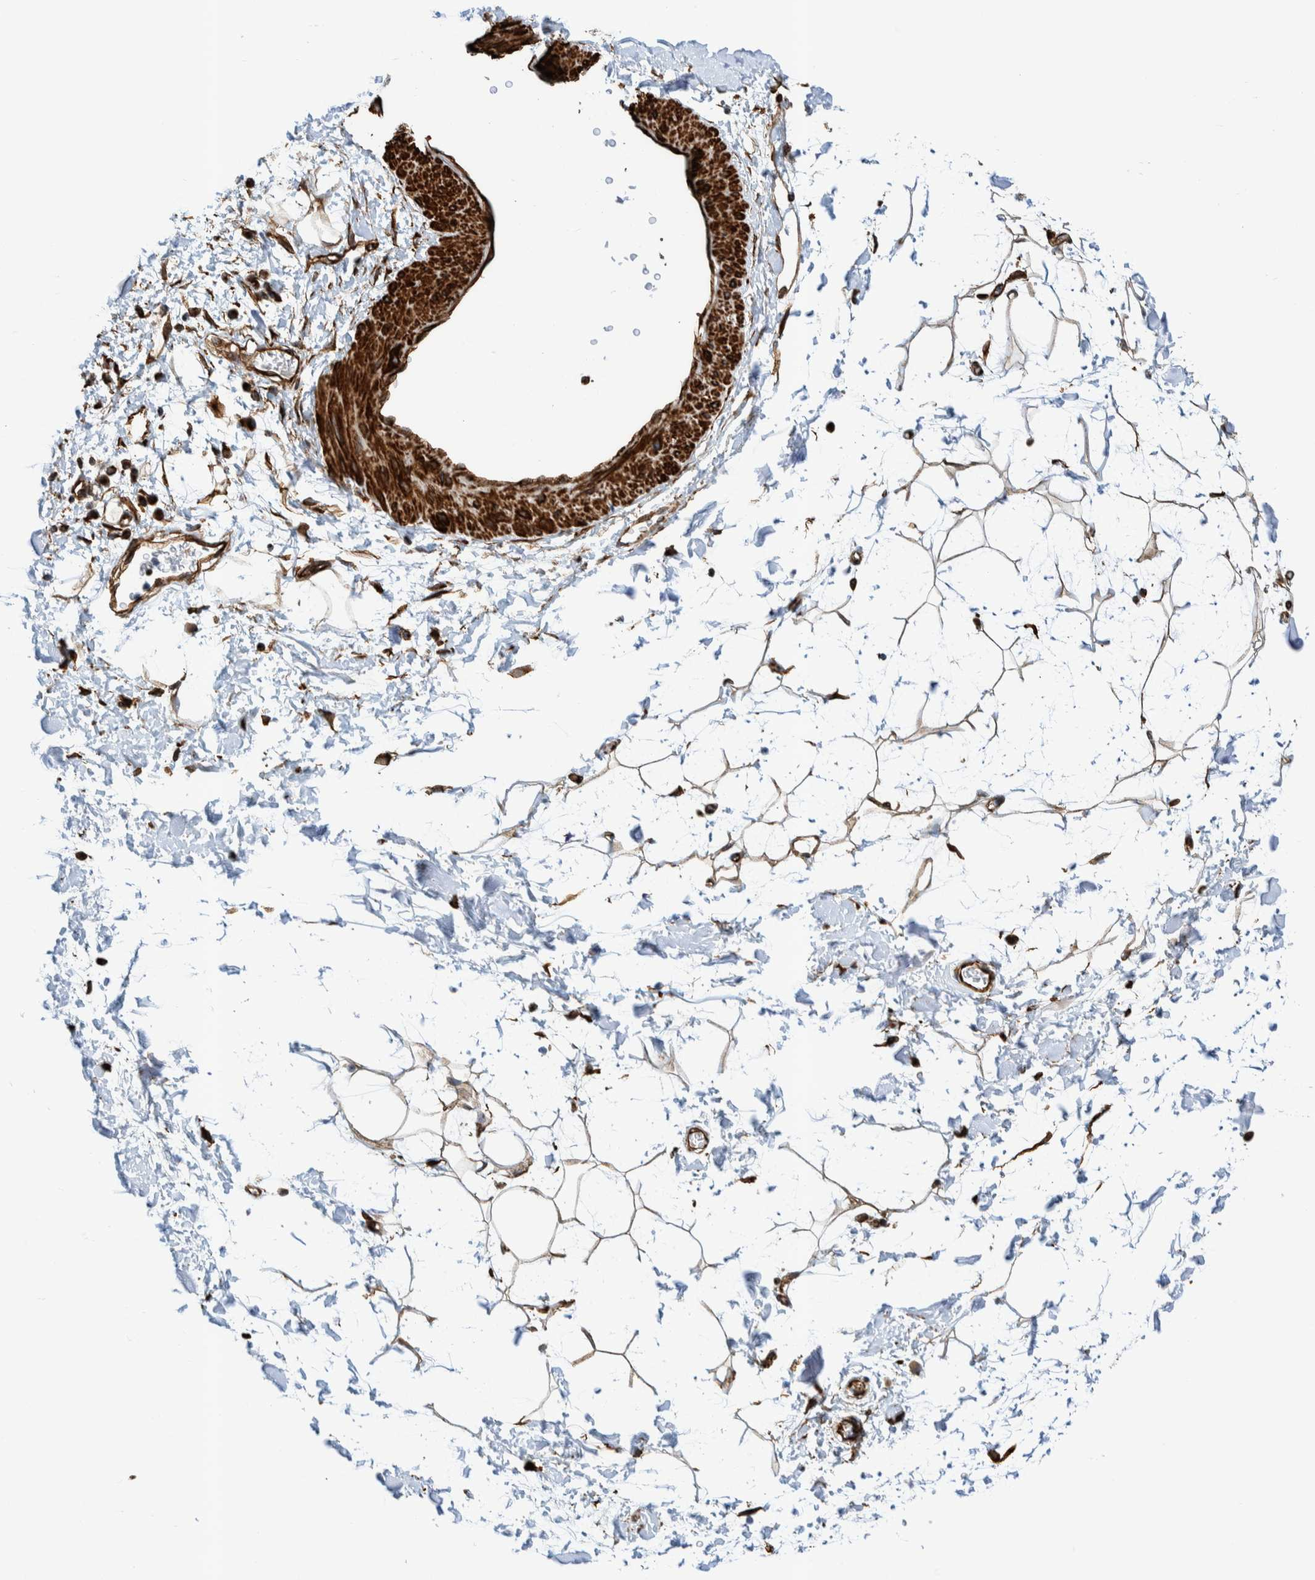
{"staining": {"intensity": "moderate", "quantity": ">75%", "location": "cytoplasmic/membranous"}, "tissue": "adipose tissue", "cell_type": "Adipocytes", "image_type": "normal", "snomed": [{"axis": "morphology", "description": "Normal tissue, NOS"}, {"axis": "topography", "description": "Soft tissue"}], "caption": "Human adipose tissue stained for a protein (brown) reveals moderate cytoplasmic/membranous positive expression in approximately >75% of adipocytes.", "gene": "CCDC57", "patient": {"sex": "male", "age": 72}}